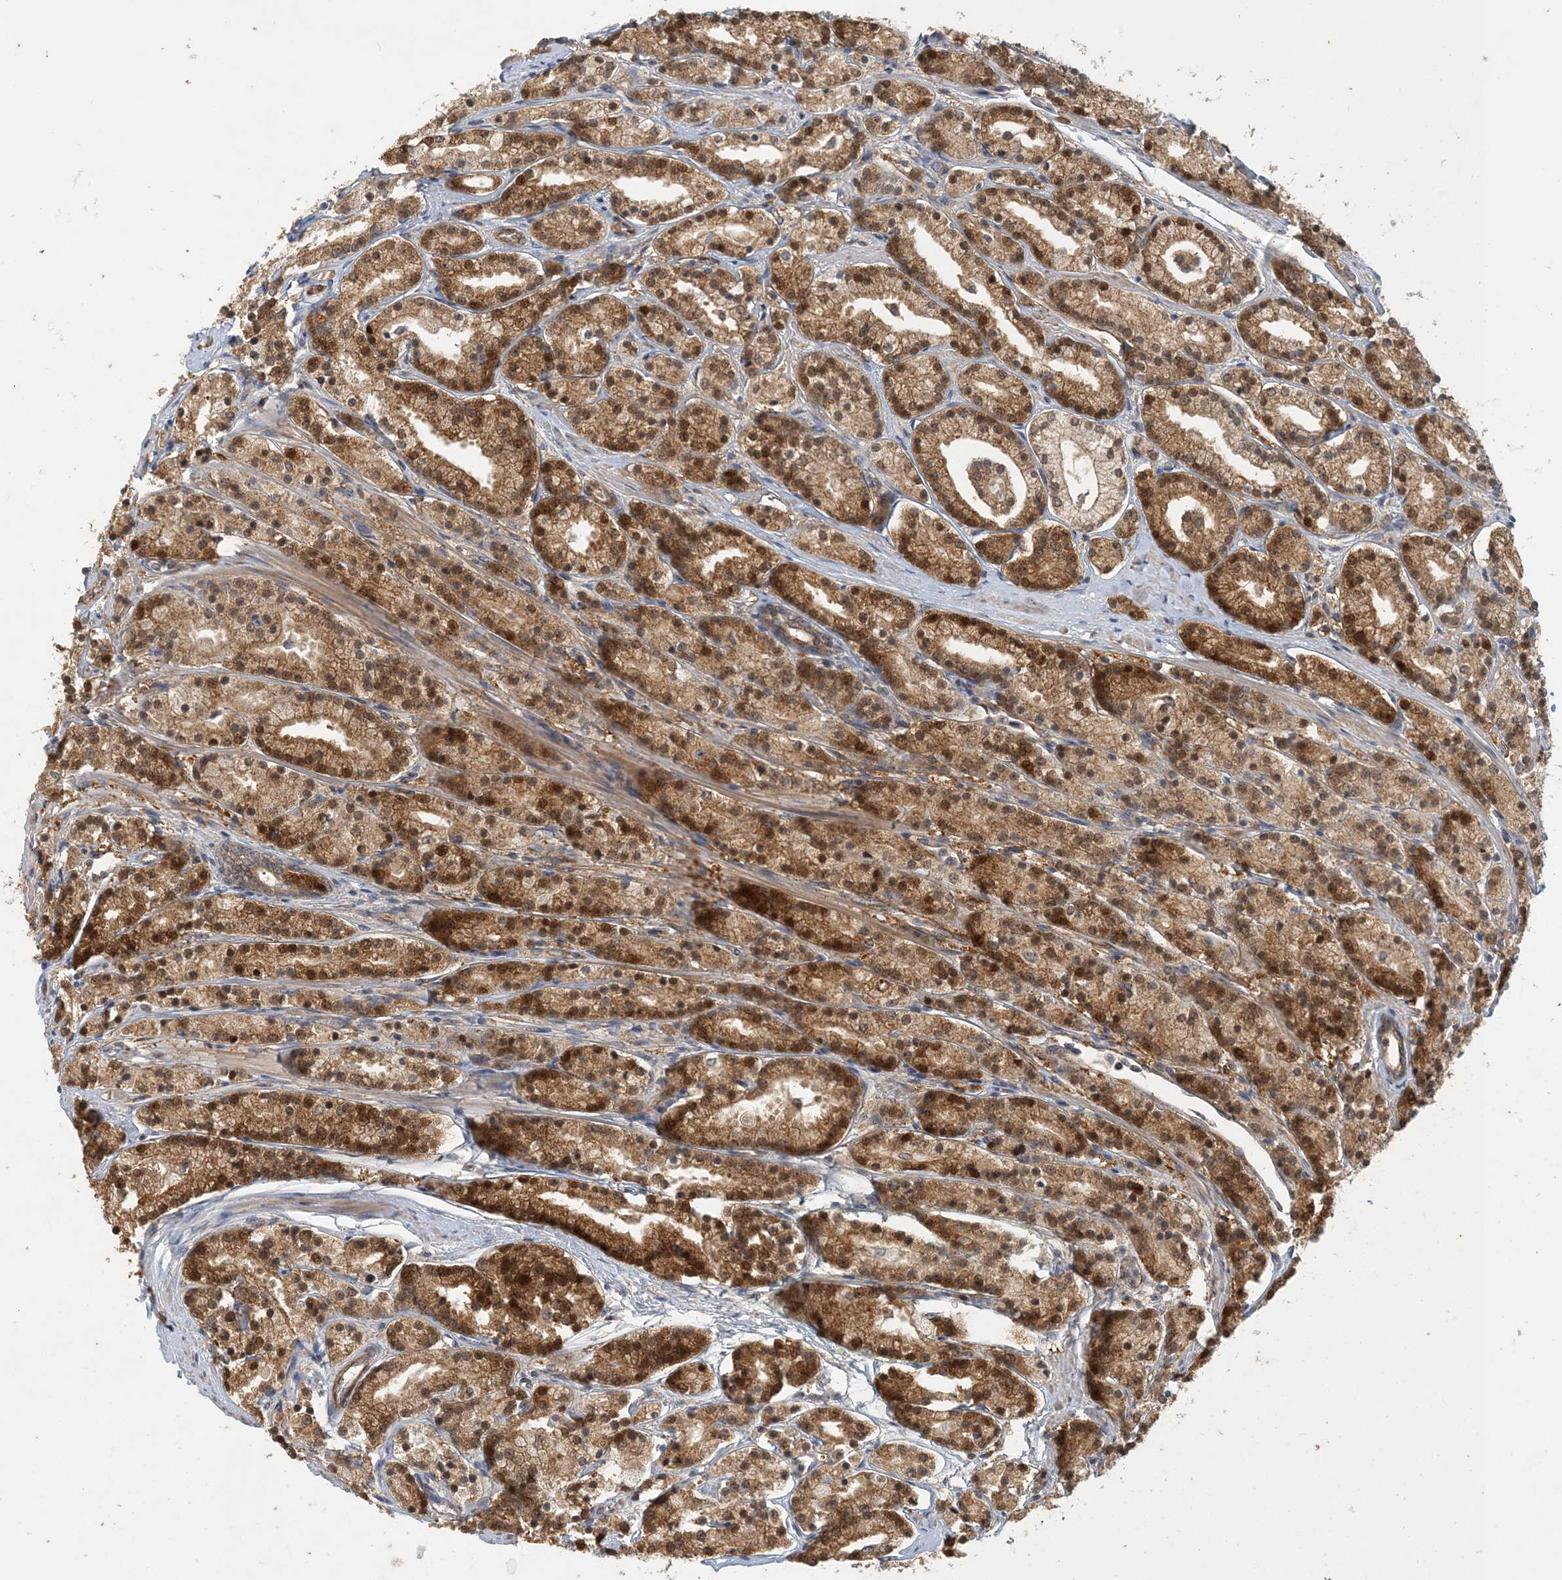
{"staining": {"intensity": "moderate", "quantity": ">75%", "location": "cytoplasmic/membranous,nuclear"}, "tissue": "prostate cancer", "cell_type": "Tumor cells", "image_type": "cancer", "snomed": [{"axis": "morphology", "description": "Adenocarcinoma, High grade"}, {"axis": "topography", "description": "Prostate"}], "caption": "DAB (3,3'-diaminobenzidine) immunohistochemical staining of prostate cancer (high-grade adenocarcinoma) reveals moderate cytoplasmic/membranous and nuclear protein positivity in approximately >75% of tumor cells.", "gene": "ZBTB3", "patient": {"sex": "male", "age": 69}}